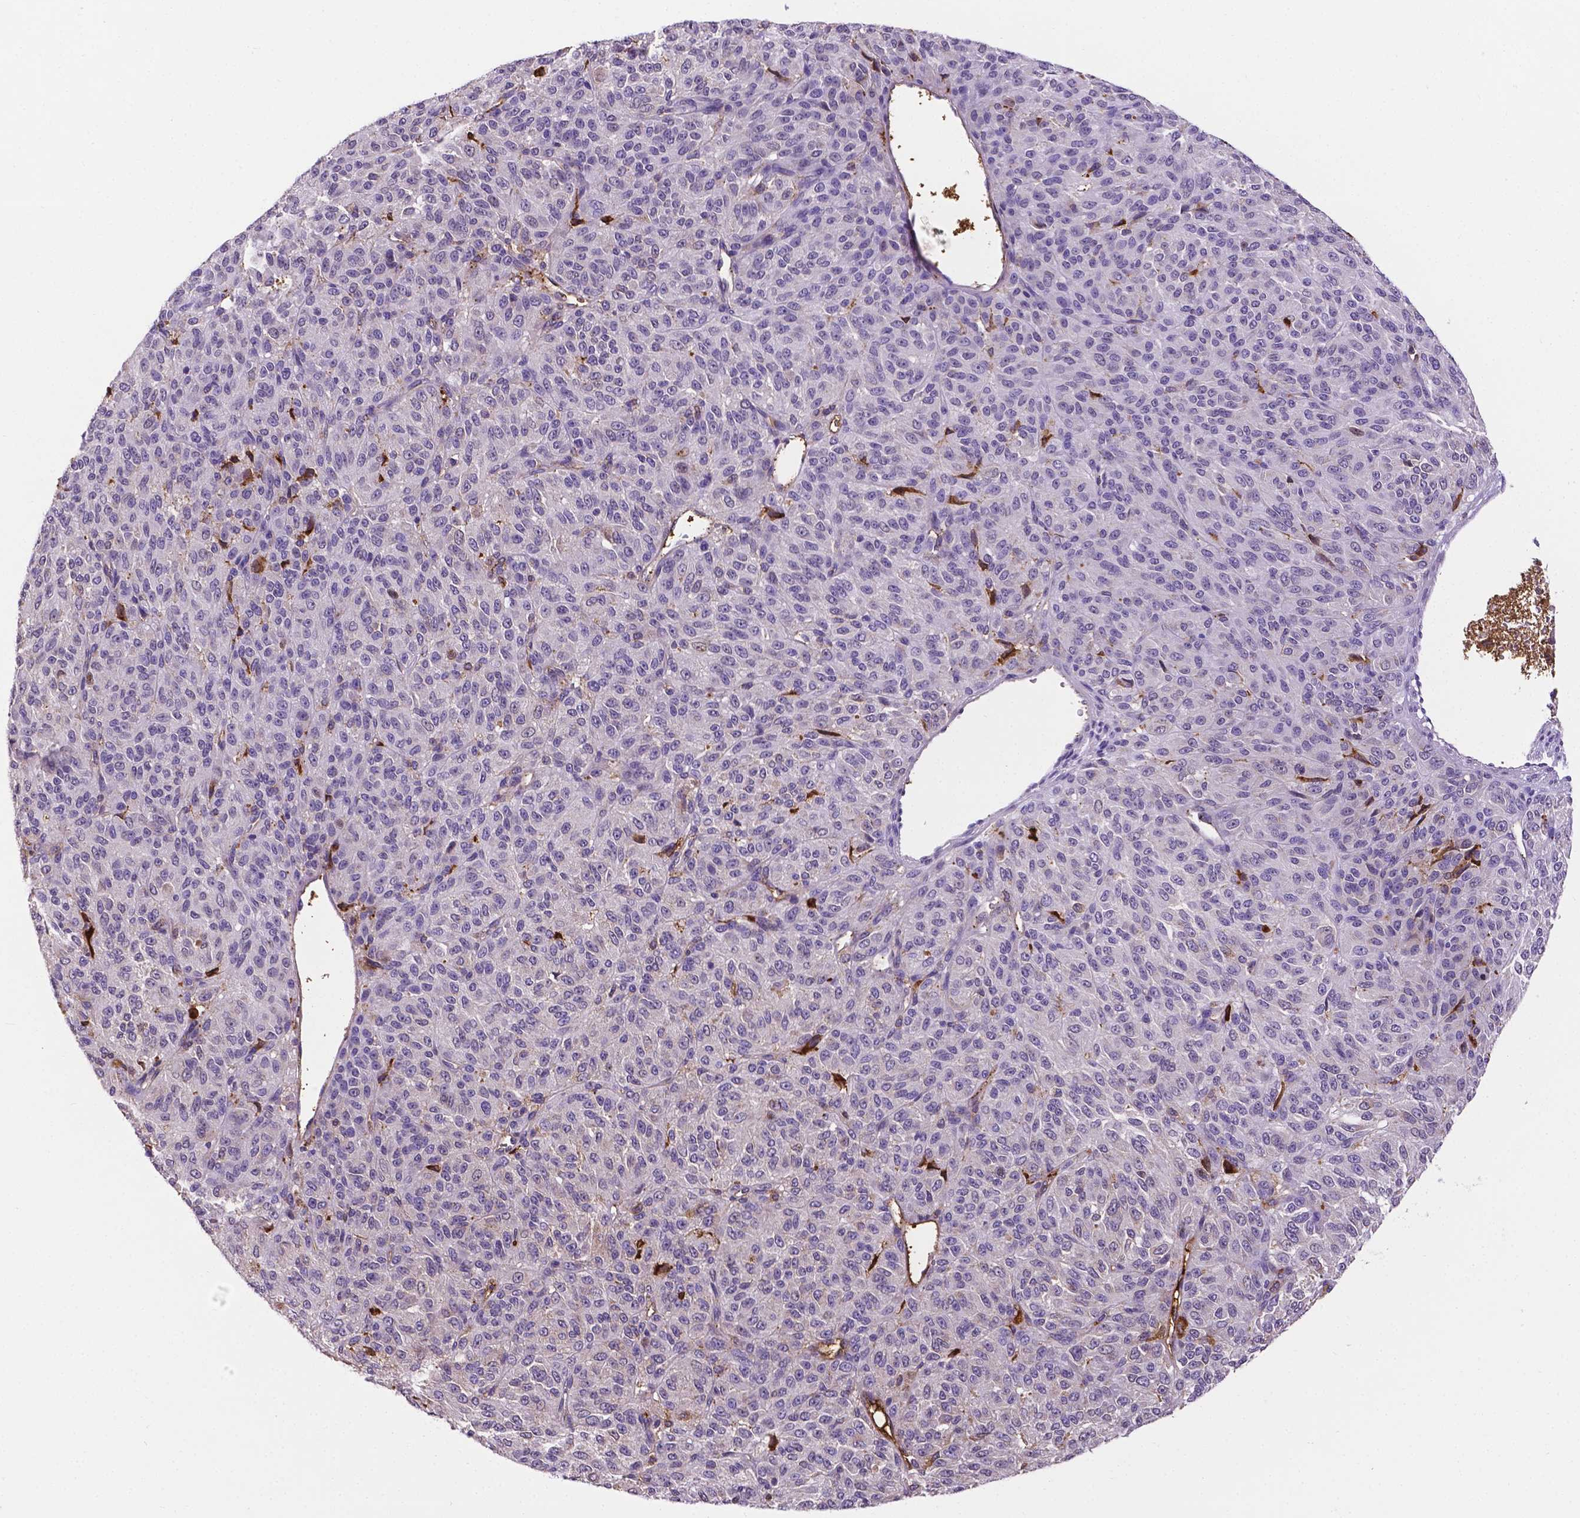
{"staining": {"intensity": "strong", "quantity": "<25%", "location": "cytoplasmic/membranous"}, "tissue": "melanoma", "cell_type": "Tumor cells", "image_type": "cancer", "snomed": [{"axis": "morphology", "description": "Malignant melanoma, Metastatic site"}, {"axis": "topography", "description": "Brain"}], "caption": "Malignant melanoma (metastatic site) stained for a protein (brown) exhibits strong cytoplasmic/membranous positive positivity in about <25% of tumor cells.", "gene": "APOE", "patient": {"sex": "female", "age": 56}}